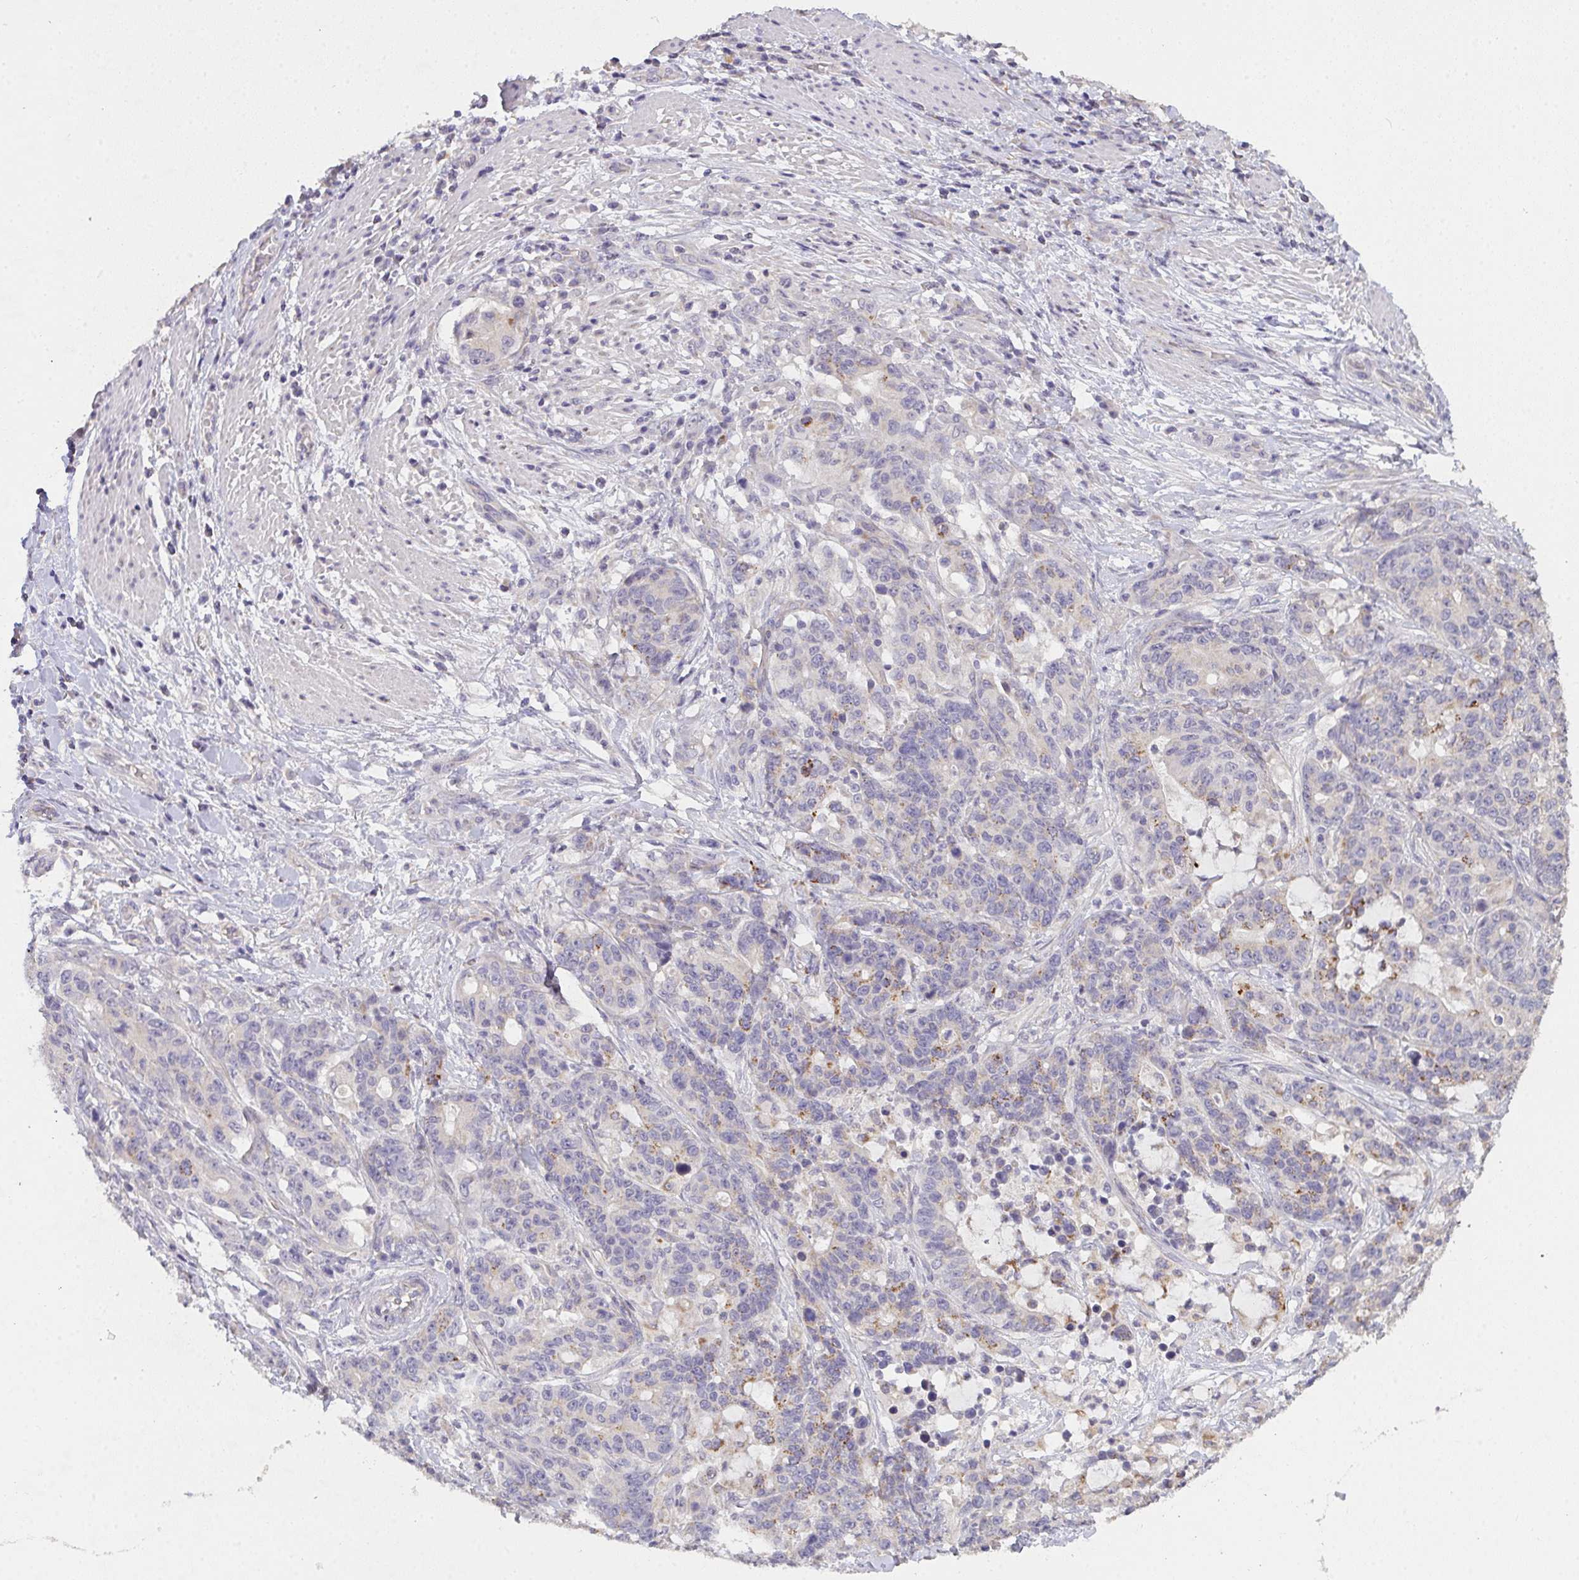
{"staining": {"intensity": "moderate", "quantity": "<25%", "location": "cytoplasmic/membranous"}, "tissue": "stomach cancer", "cell_type": "Tumor cells", "image_type": "cancer", "snomed": [{"axis": "morphology", "description": "Normal tissue, NOS"}, {"axis": "morphology", "description": "Adenocarcinoma, NOS"}, {"axis": "topography", "description": "Stomach"}], "caption": "Stomach cancer (adenocarcinoma) stained with a brown dye demonstrates moderate cytoplasmic/membranous positive positivity in approximately <25% of tumor cells.", "gene": "TMEM219", "patient": {"sex": "female", "age": 64}}